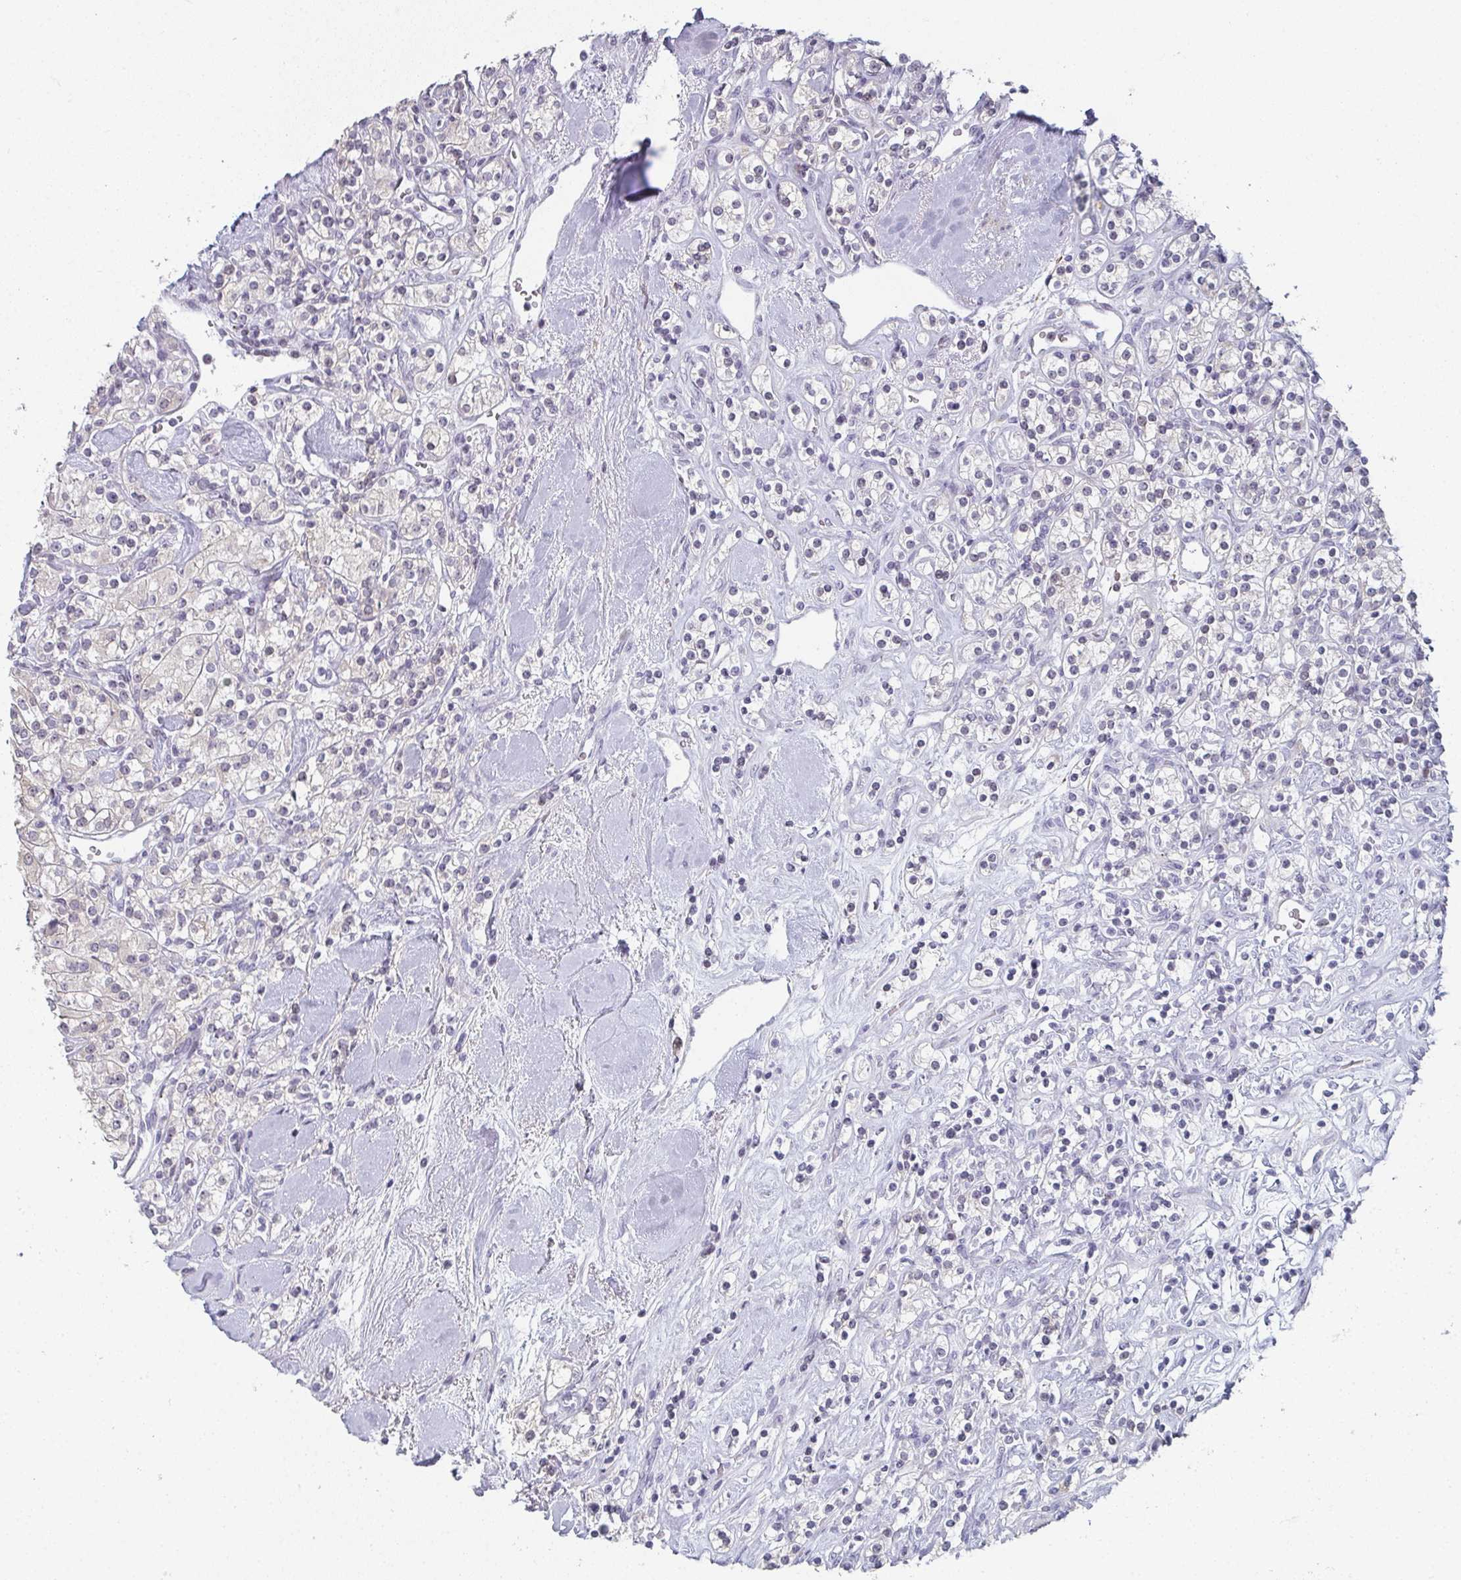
{"staining": {"intensity": "negative", "quantity": "none", "location": "none"}, "tissue": "renal cancer", "cell_type": "Tumor cells", "image_type": "cancer", "snomed": [{"axis": "morphology", "description": "Adenocarcinoma, NOS"}, {"axis": "topography", "description": "Kidney"}], "caption": "Immunohistochemical staining of adenocarcinoma (renal) displays no significant expression in tumor cells. Nuclei are stained in blue.", "gene": "PYCR3", "patient": {"sex": "male", "age": 77}}